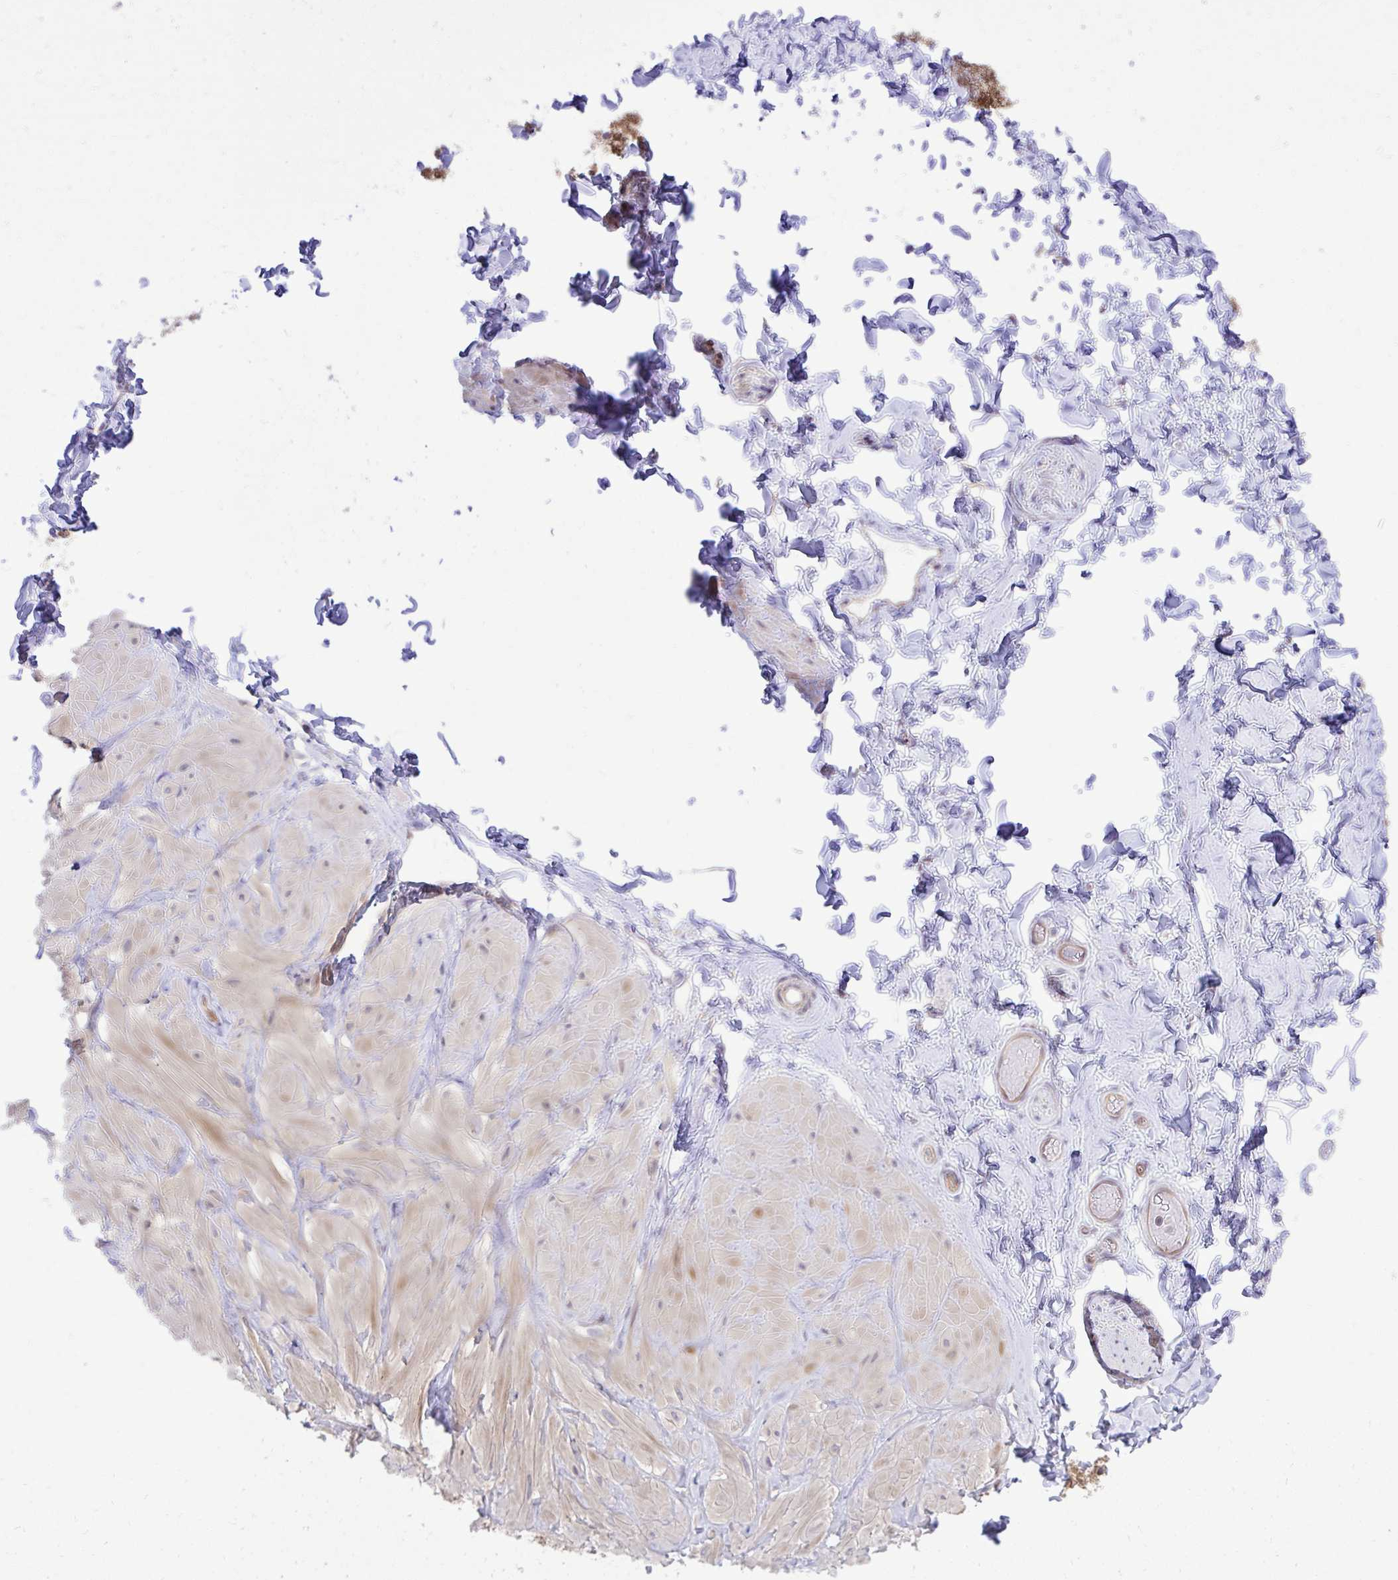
{"staining": {"intensity": "negative", "quantity": "none", "location": "none"}, "tissue": "adipose tissue", "cell_type": "Adipocytes", "image_type": "normal", "snomed": [{"axis": "morphology", "description": "Normal tissue, NOS"}, {"axis": "topography", "description": "Soft tissue"}, {"axis": "topography", "description": "Adipose tissue"}, {"axis": "topography", "description": "Vascular tissue"}, {"axis": "topography", "description": "Peripheral nerve tissue"}], "caption": "Adipocytes are negative for brown protein staining in benign adipose tissue. (Stains: DAB IHC with hematoxylin counter stain, Microscopy: brightfield microscopy at high magnification).", "gene": "PPP5C", "patient": {"sex": "male", "age": 29}}